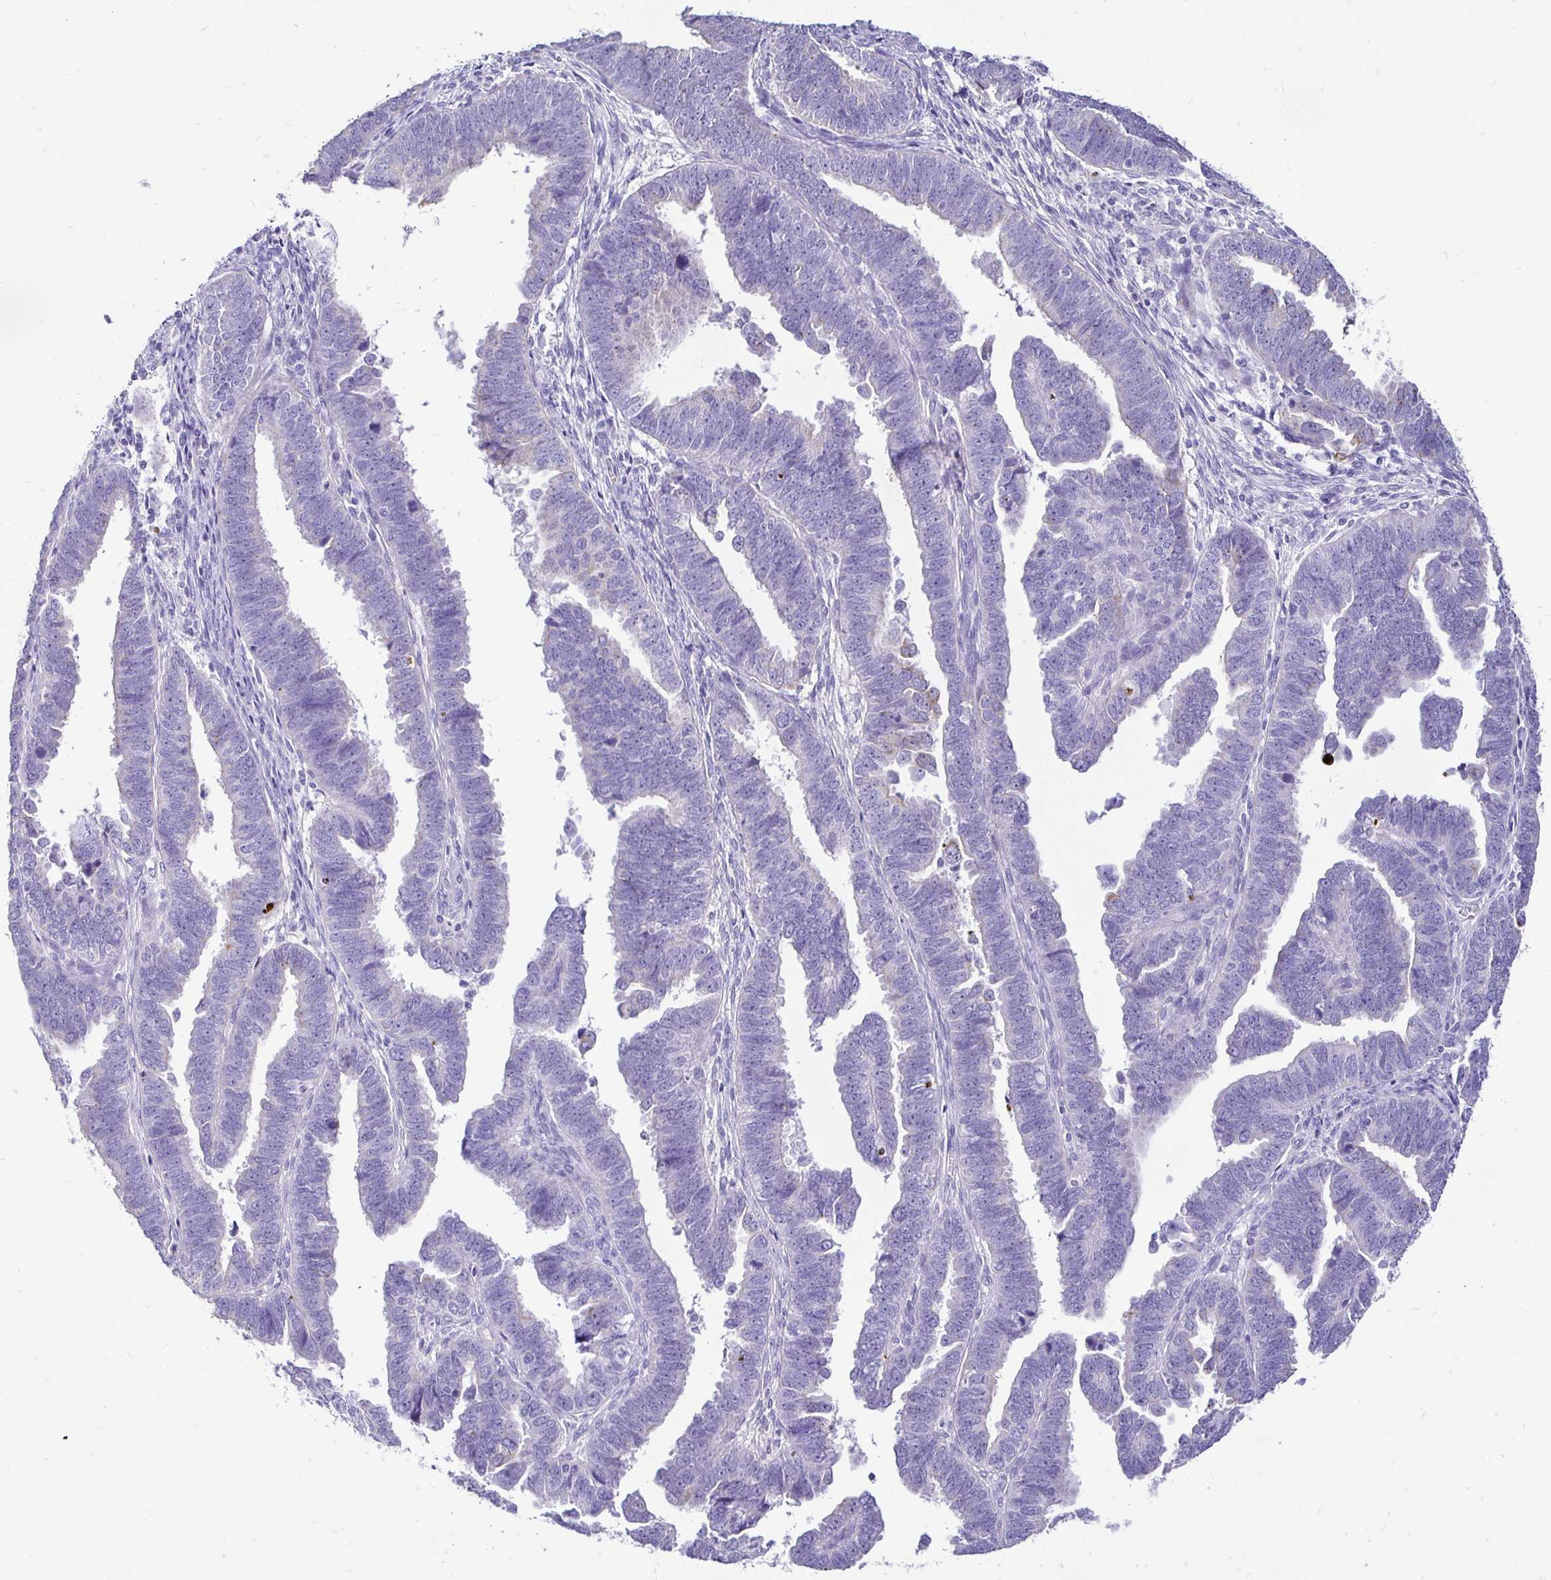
{"staining": {"intensity": "negative", "quantity": "none", "location": "none"}, "tissue": "endometrial cancer", "cell_type": "Tumor cells", "image_type": "cancer", "snomed": [{"axis": "morphology", "description": "Adenocarcinoma, NOS"}, {"axis": "topography", "description": "Endometrium"}], "caption": "Image shows no protein expression in tumor cells of endometrial adenocarcinoma tissue.", "gene": "TAF1D", "patient": {"sex": "female", "age": 75}}